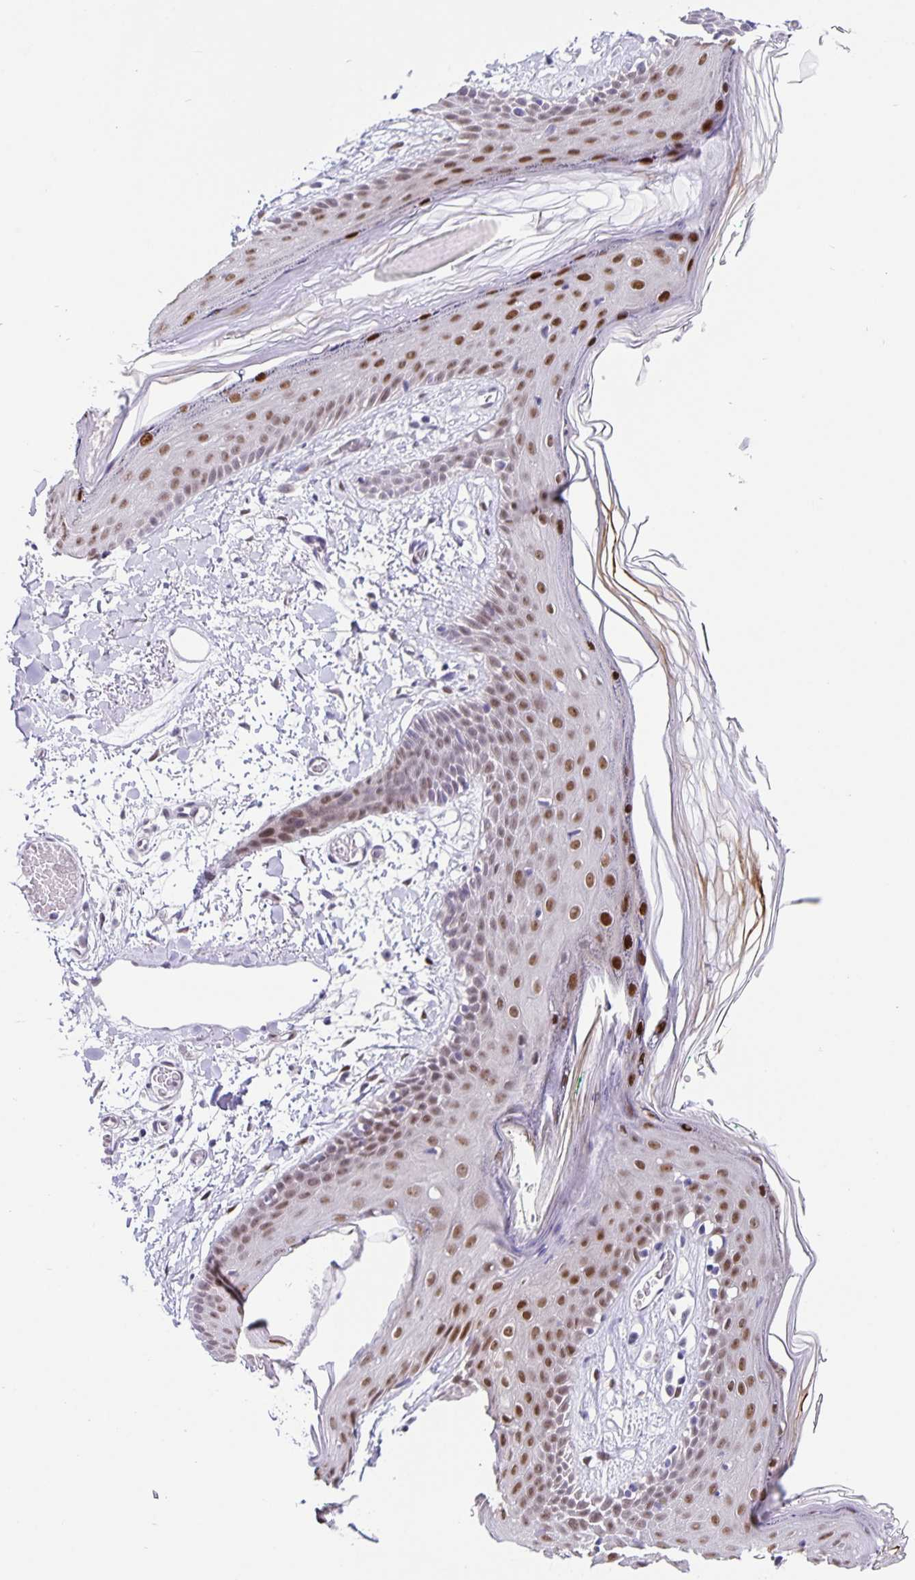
{"staining": {"intensity": "moderate", "quantity": "<25%", "location": "nuclear"}, "tissue": "skin", "cell_type": "Fibroblasts", "image_type": "normal", "snomed": [{"axis": "morphology", "description": "Normal tissue, NOS"}, {"axis": "topography", "description": "Skin"}], "caption": "High-magnification brightfield microscopy of unremarkable skin stained with DAB (3,3'-diaminobenzidine) (brown) and counterstained with hematoxylin (blue). fibroblasts exhibit moderate nuclear expression is seen in about<25% of cells.", "gene": "FOSL2", "patient": {"sex": "male", "age": 79}}